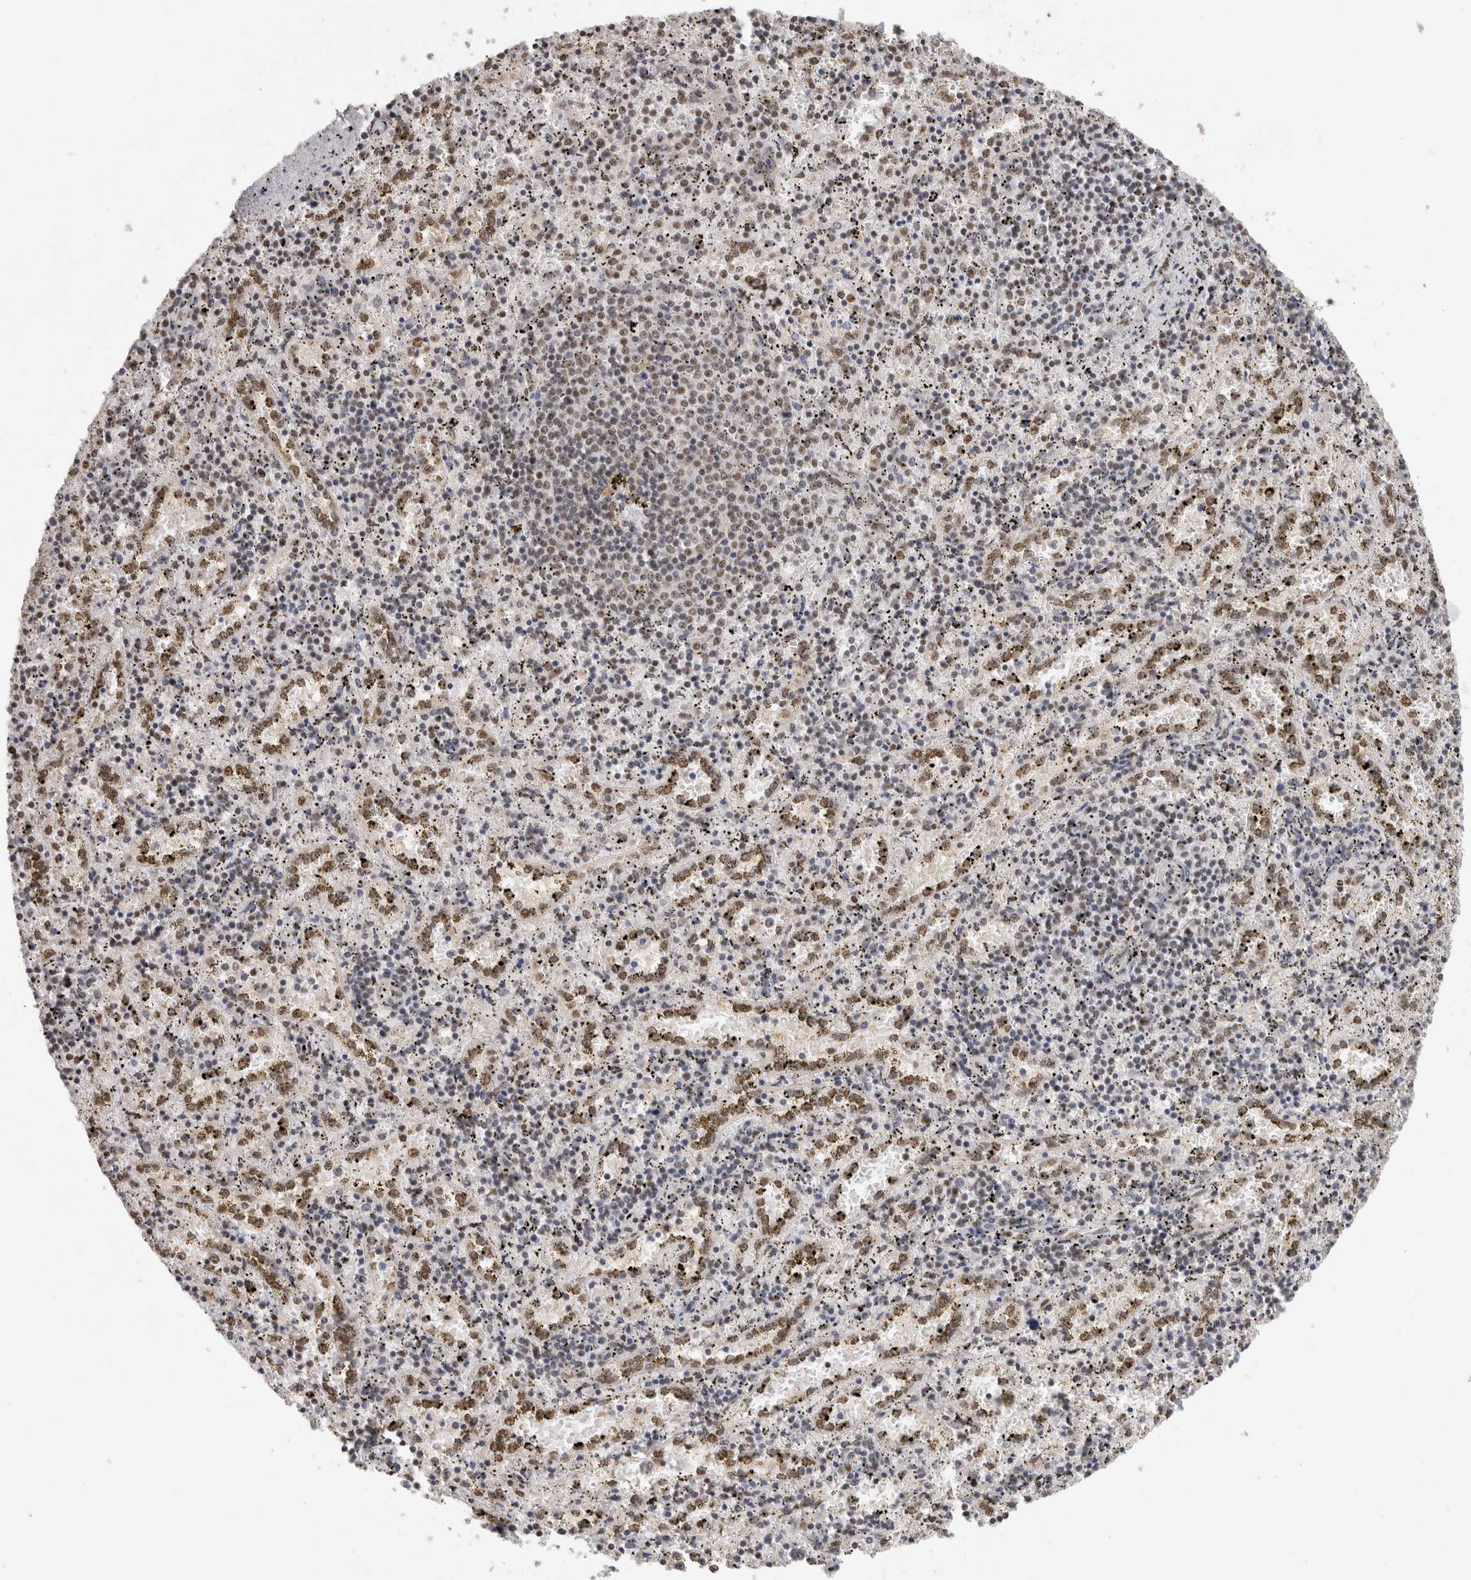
{"staining": {"intensity": "weak", "quantity": ">75%", "location": "nuclear"}, "tissue": "spleen", "cell_type": "Cells in red pulp", "image_type": "normal", "snomed": [{"axis": "morphology", "description": "Normal tissue, NOS"}, {"axis": "topography", "description": "Spleen"}], "caption": "A photomicrograph of spleen stained for a protein reveals weak nuclear brown staining in cells in red pulp. The protein of interest is shown in brown color, while the nuclei are stained blue.", "gene": "EBNA1BP2", "patient": {"sex": "male", "age": 11}}